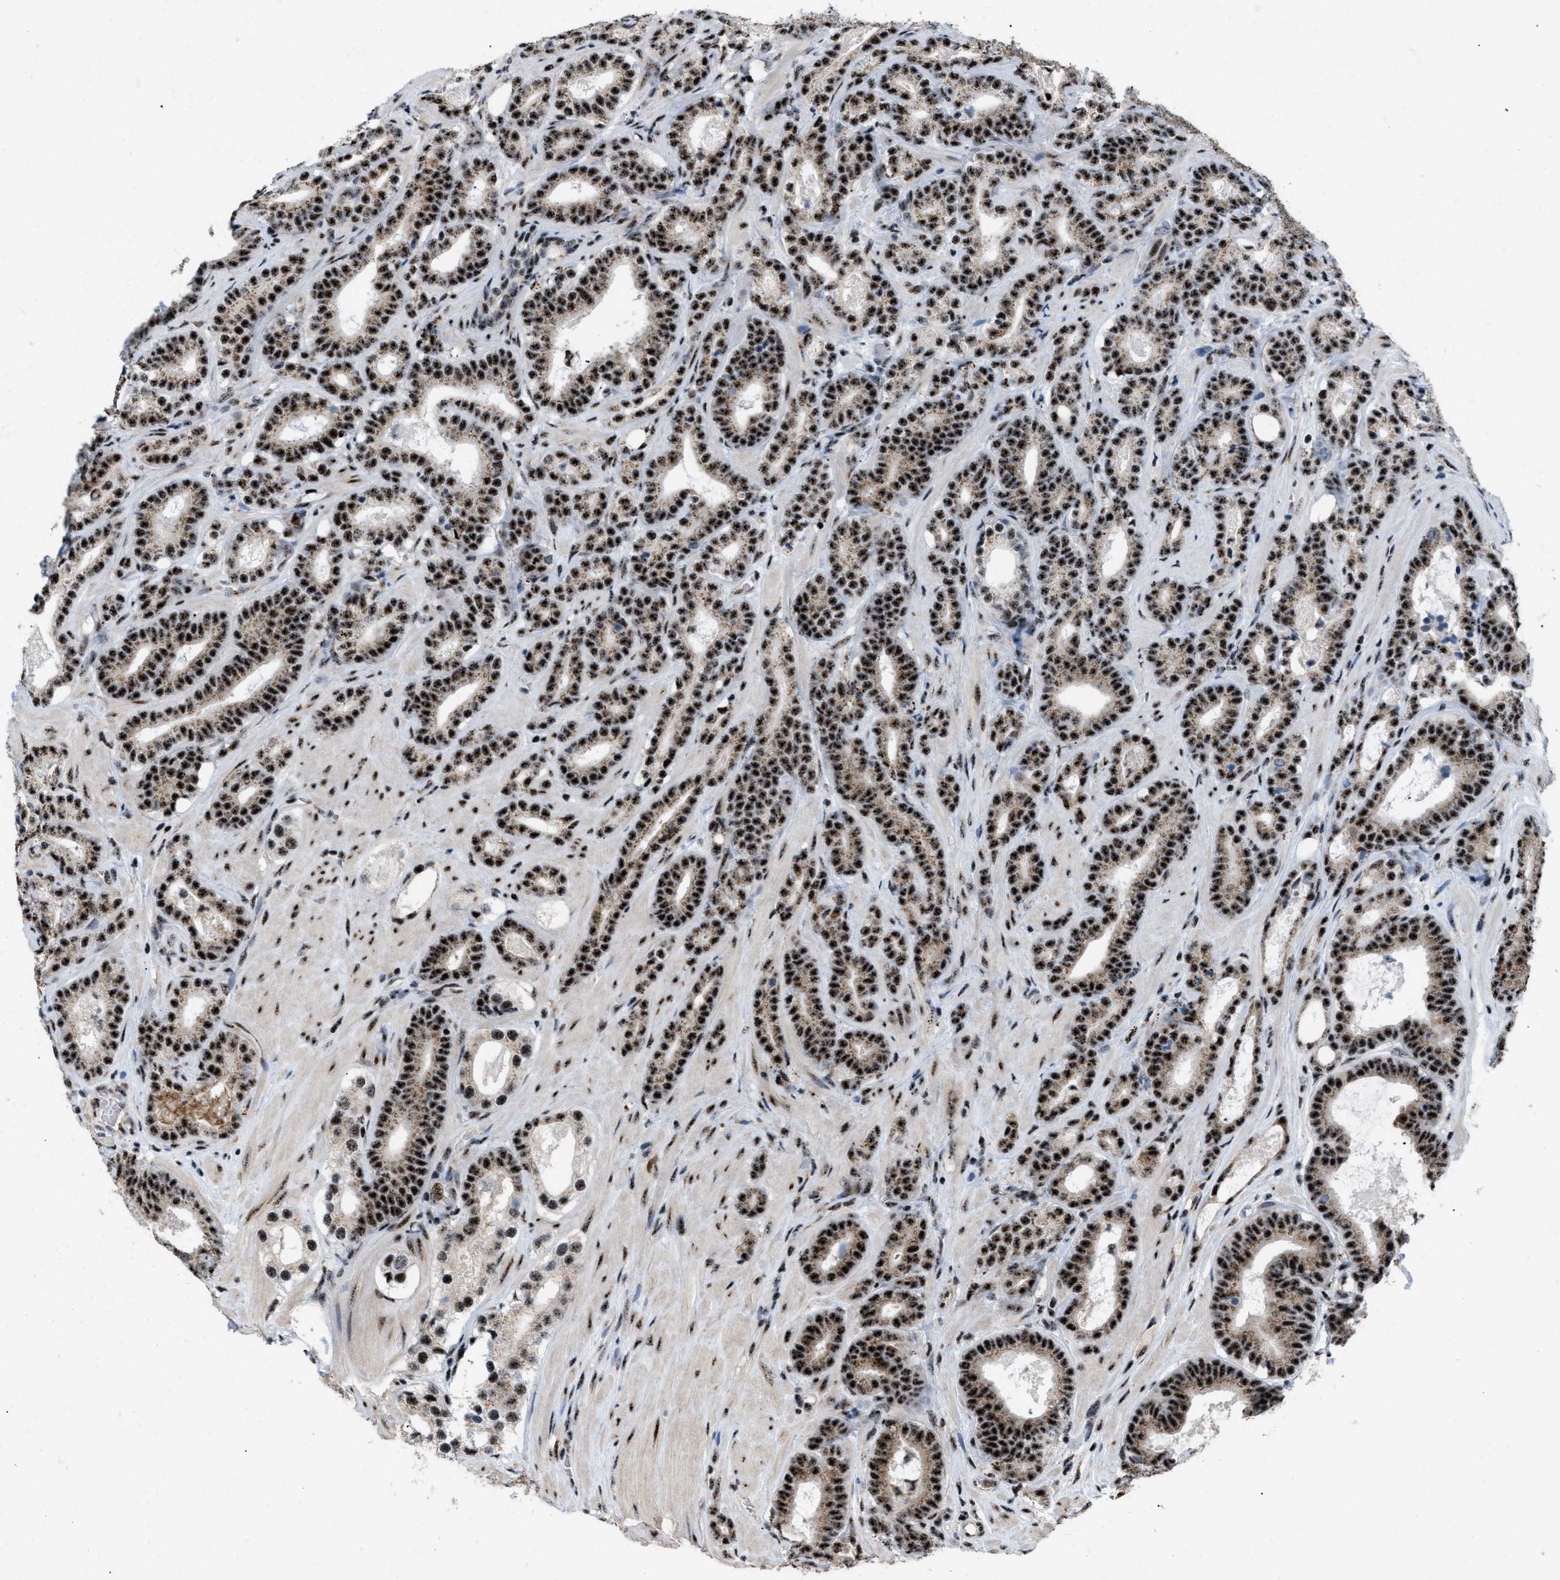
{"staining": {"intensity": "strong", "quantity": ">75%", "location": "nuclear"}, "tissue": "prostate cancer", "cell_type": "Tumor cells", "image_type": "cancer", "snomed": [{"axis": "morphology", "description": "Adenocarcinoma, High grade"}, {"axis": "topography", "description": "Prostate"}], "caption": "Protein expression analysis of human prostate cancer reveals strong nuclear staining in approximately >75% of tumor cells.", "gene": "CDR2", "patient": {"sex": "male", "age": 60}}